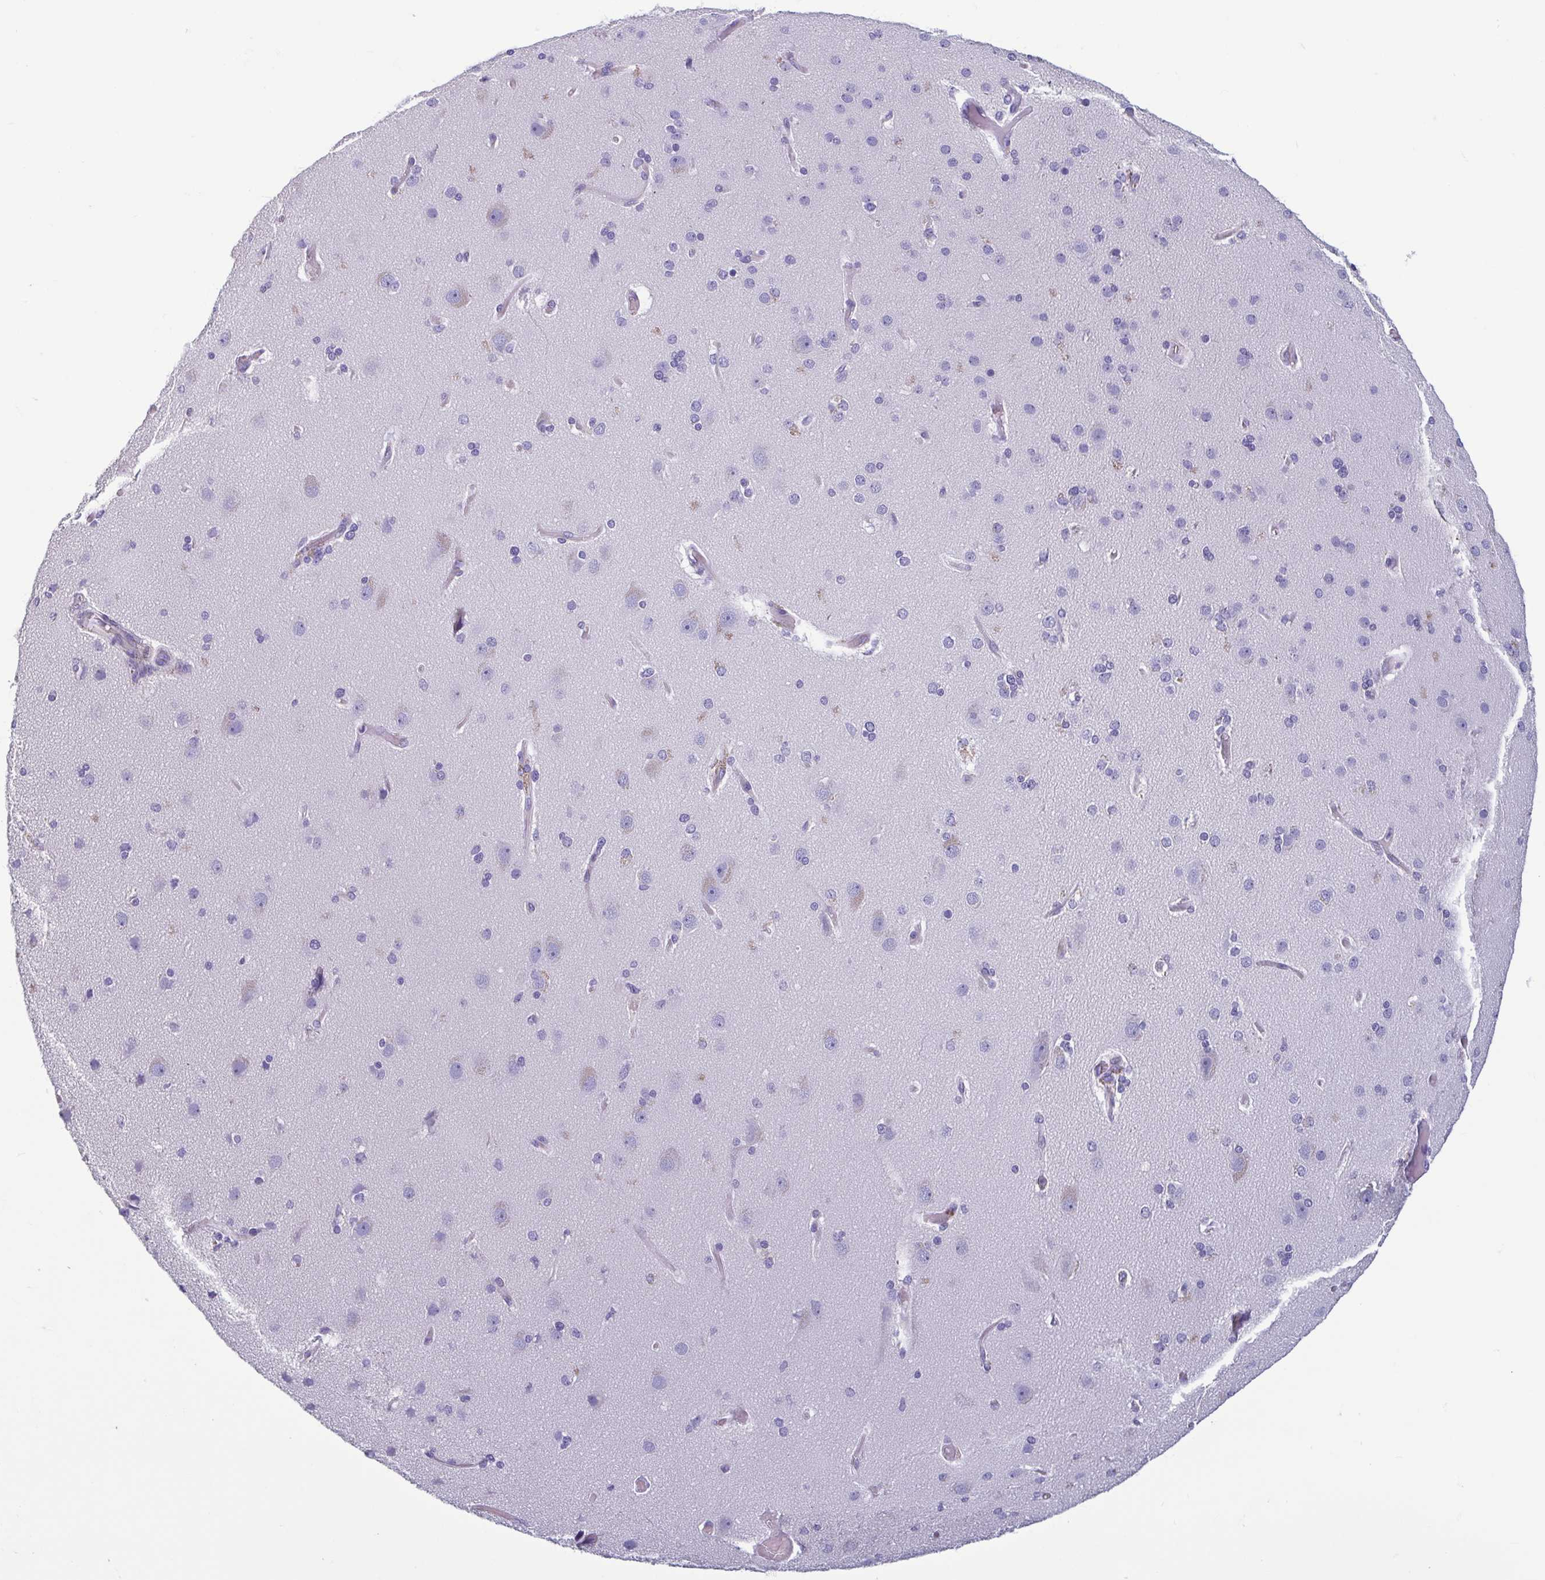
{"staining": {"intensity": "negative", "quantity": "none", "location": "none"}, "tissue": "cerebral cortex", "cell_type": "Endothelial cells", "image_type": "normal", "snomed": [{"axis": "morphology", "description": "Normal tissue, NOS"}, {"axis": "morphology", "description": "Glioma, malignant, High grade"}, {"axis": "topography", "description": "Cerebral cortex"}], "caption": "An immunohistochemistry histopathology image of unremarkable cerebral cortex is shown. There is no staining in endothelial cells of cerebral cortex.", "gene": "MORC4", "patient": {"sex": "male", "age": 71}}